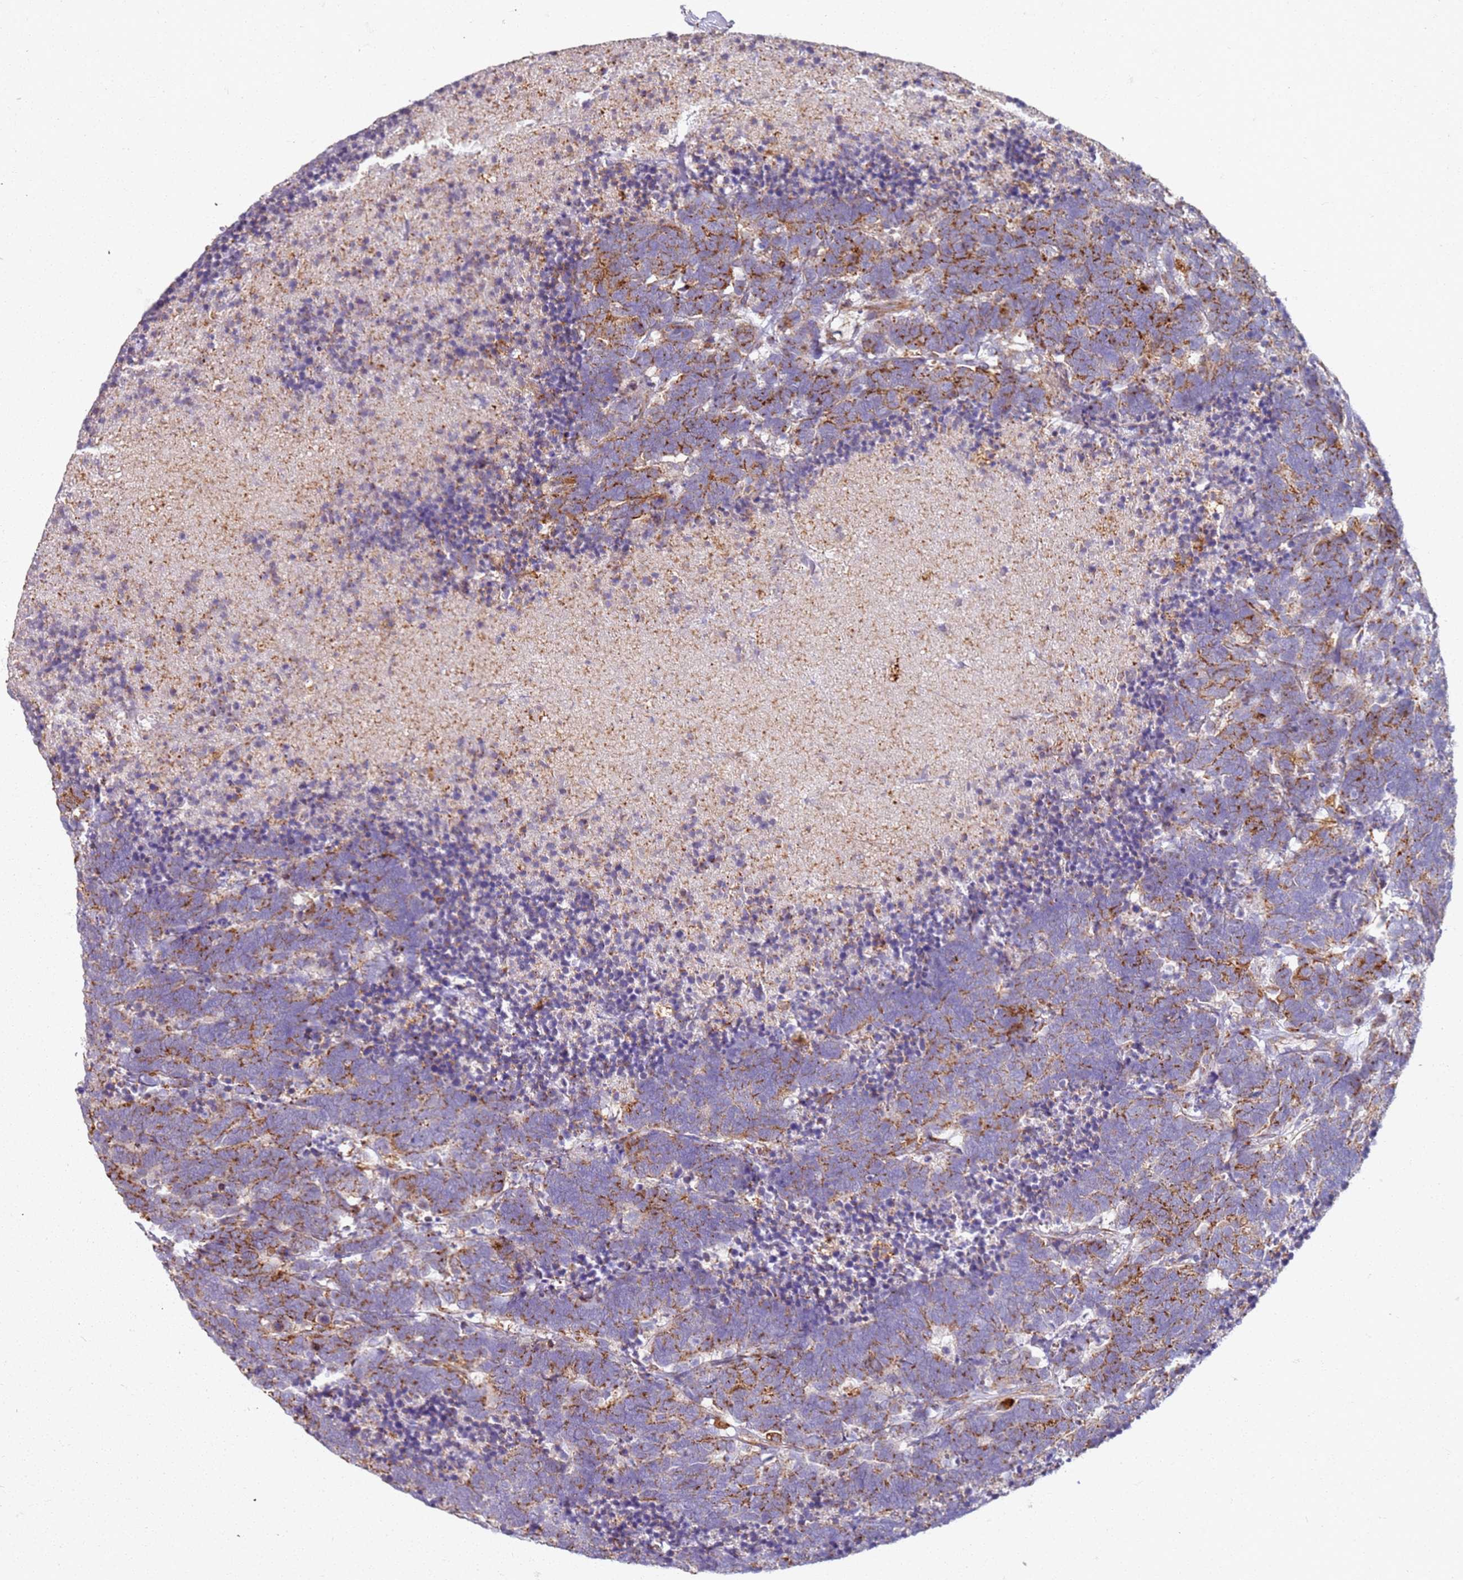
{"staining": {"intensity": "moderate", "quantity": ">75%", "location": "cytoplasmic/membranous"}, "tissue": "carcinoid", "cell_type": "Tumor cells", "image_type": "cancer", "snomed": [{"axis": "morphology", "description": "Carcinoma, NOS"}, {"axis": "morphology", "description": "Carcinoid, malignant, NOS"}, {"axis": "topography", "description": "Urinary bladder"}], "caption": "This image displays immunohistochemistry staining of human carcinoma, with medium moderate cytoplasmic/membranous positivity in approximately >75% of tumor cells.", "gene": "PROKR2", "patient": {"sex": "male", "age": 57}}